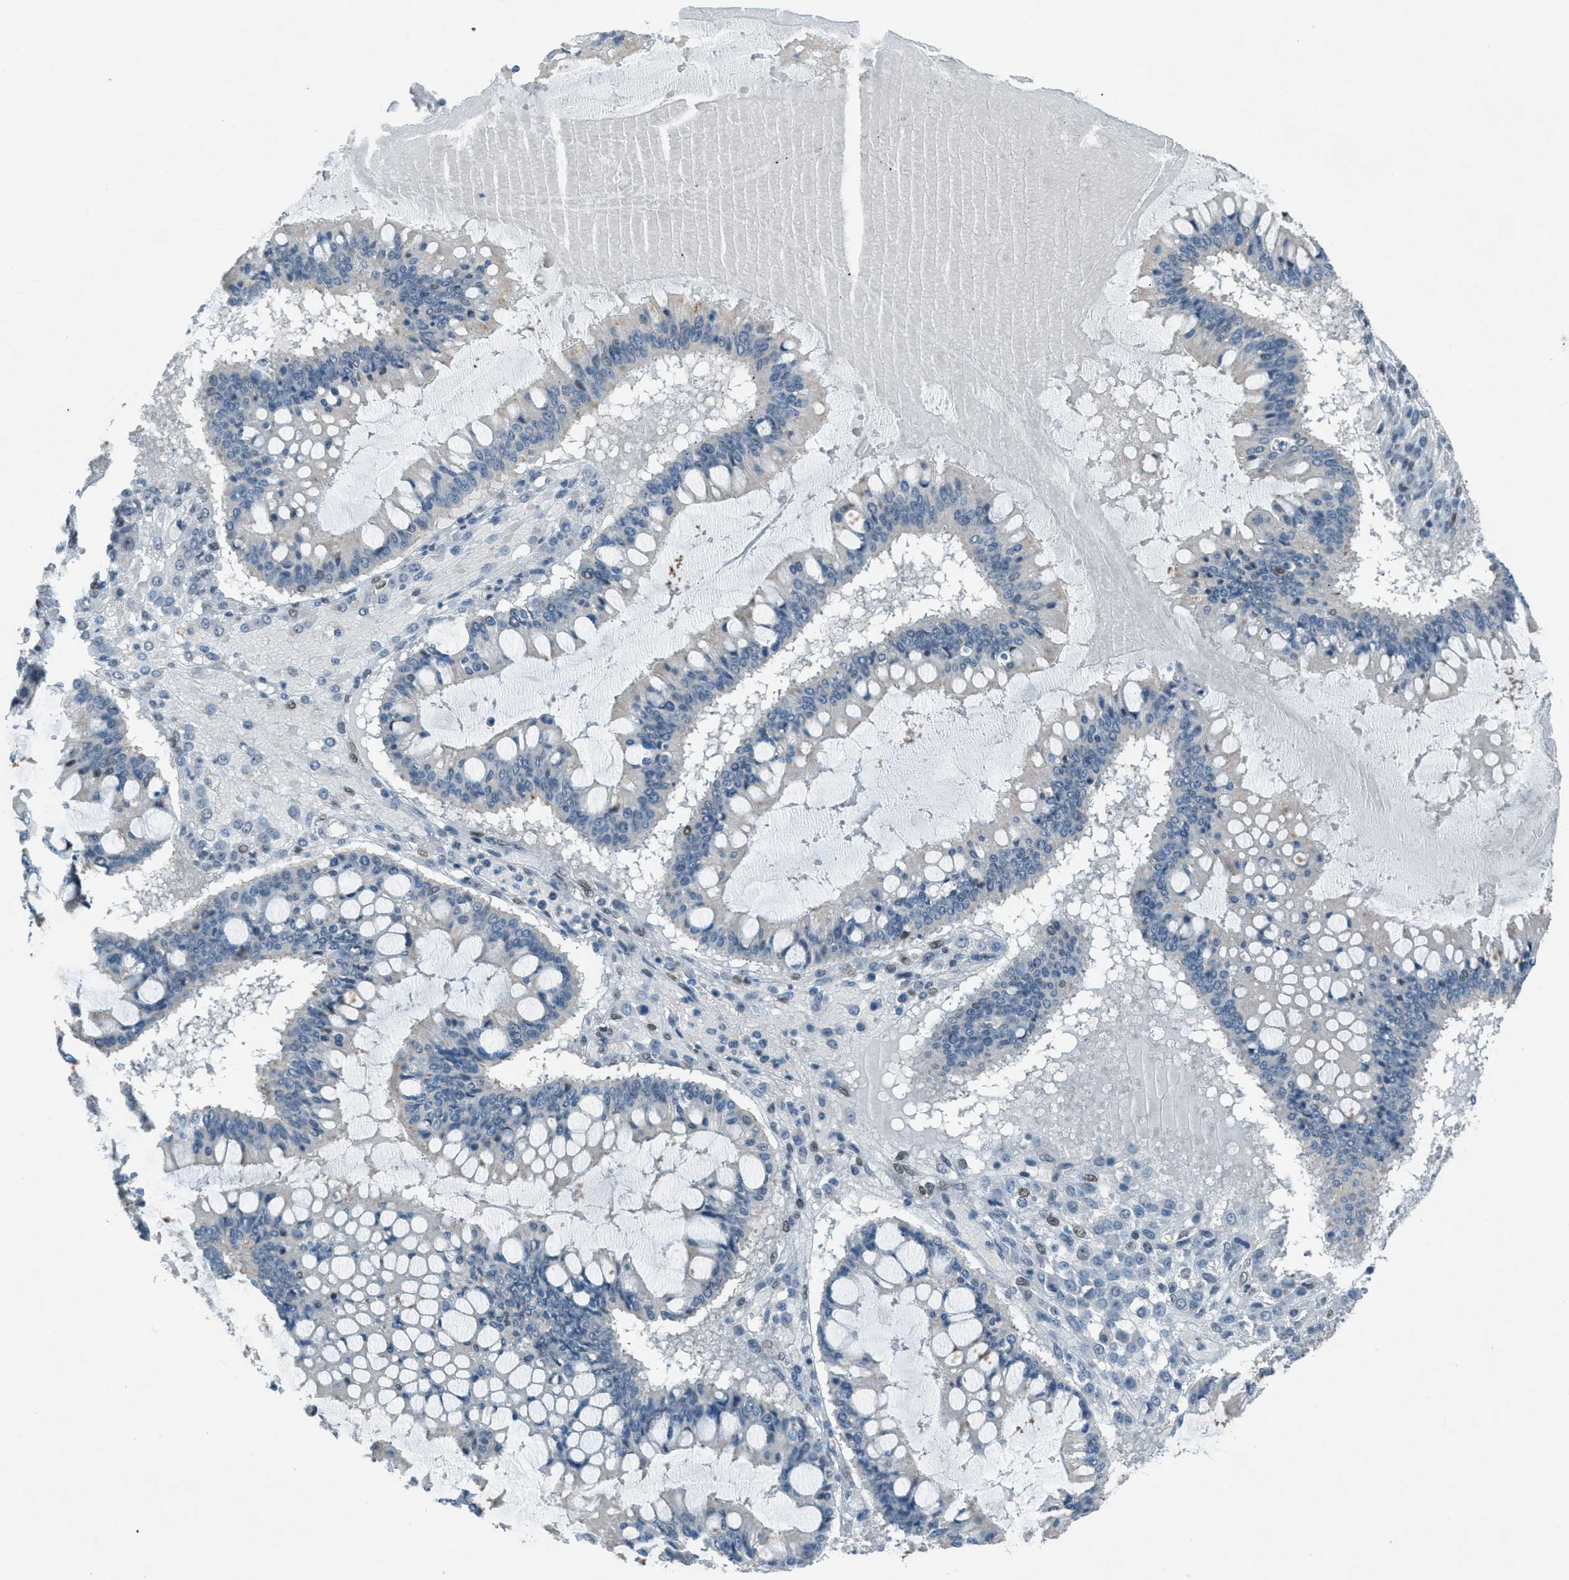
{"staining": {"intensity": "negative", "quantity": "none", "location": "none"}, "tissue": "ovarian cancer", "cell_type": "Tumor cells", "image_type": "cancer", "snomed": [{"axis": "morphology", "description": "Cystadenocarcinoma, mucinous, NOS"}, {"axis": "topography", "description": "Ovary"}], "caption": "Immunohistochemical staining of ovarian mucinous cystadenocarcinoma reveals no significant expression in tumor cells.", "gene": "TCF3", "patient": {"sex": "female", "age": 73}}